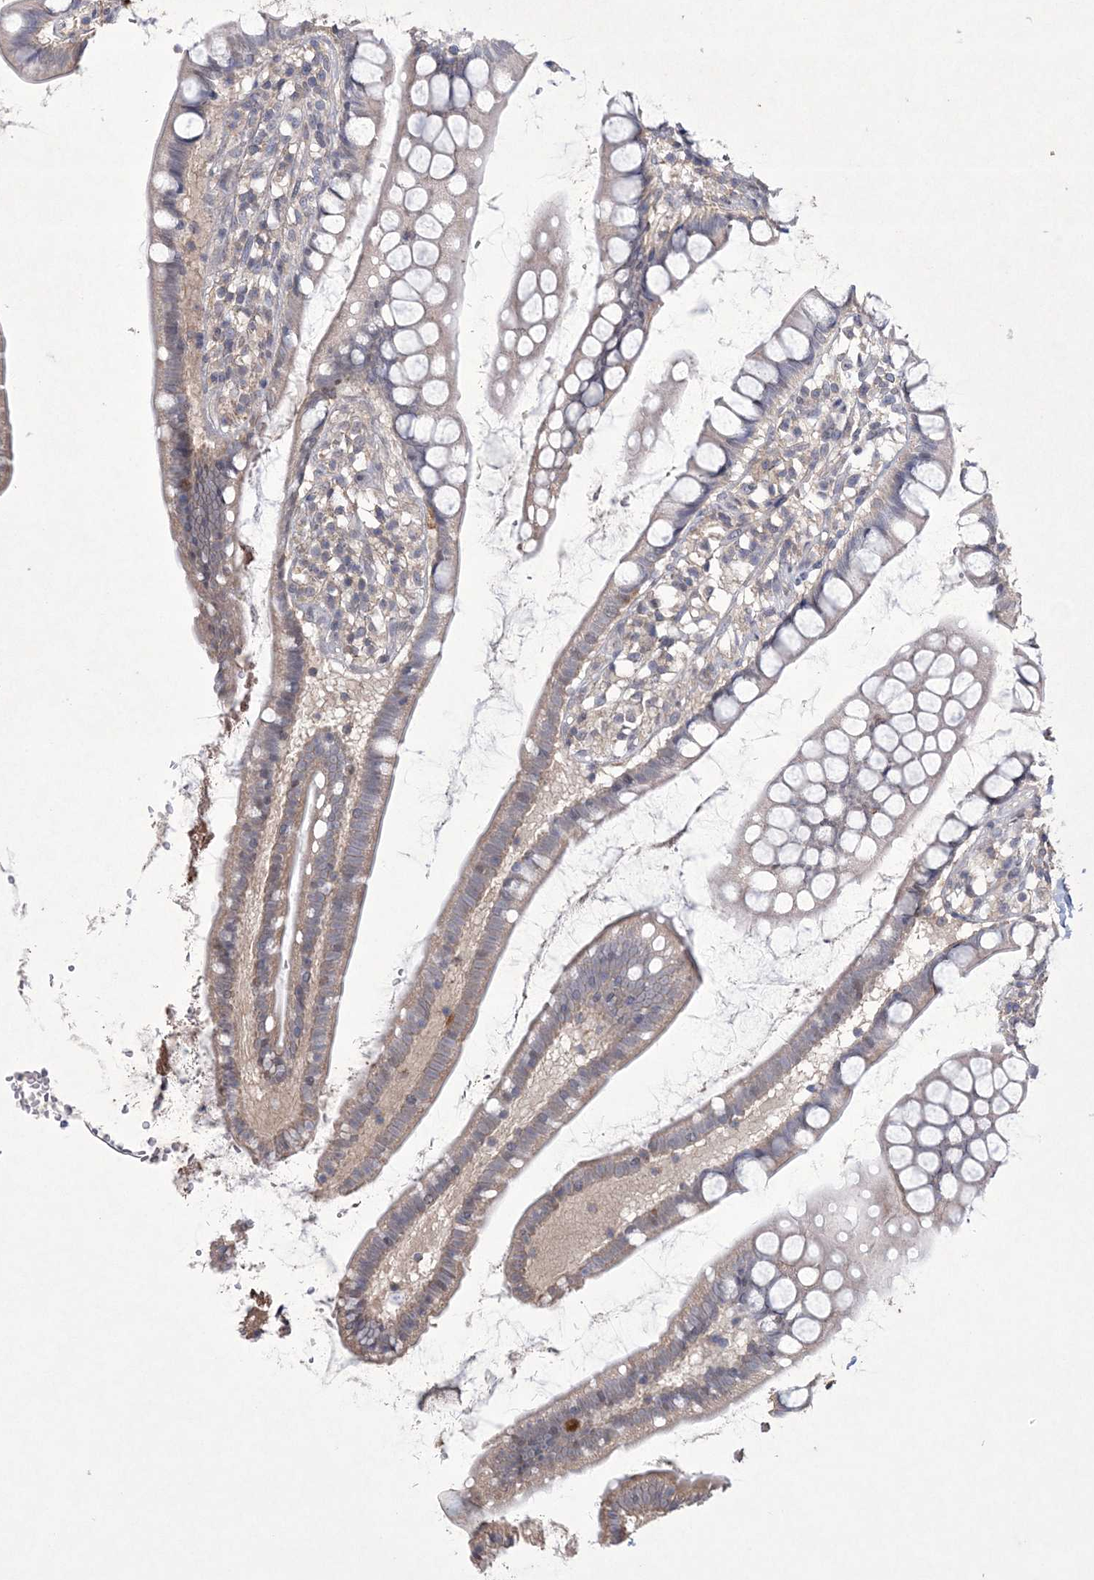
{"staining": {"intensity": "weak", "quantity": "<25%", "location": "cytoplasmic/membranous"}, "tissue": "small intestine", "cell_type": "Glandular cells", "image_type": "normal", "snomed": [{"axis": "morphology", "description": "Normal tissue, NOS"}, {"axis": "topography", "description": "Small intestine"}], "caption": "High magnification brightfield microscopy of benign small intestine stained with DAB (brown) and counterstained with hematoxylin (blue): glandular cells show no significant positivity.", "gene": "DPCD", "patient": {"sex": "female", "age": 84}}